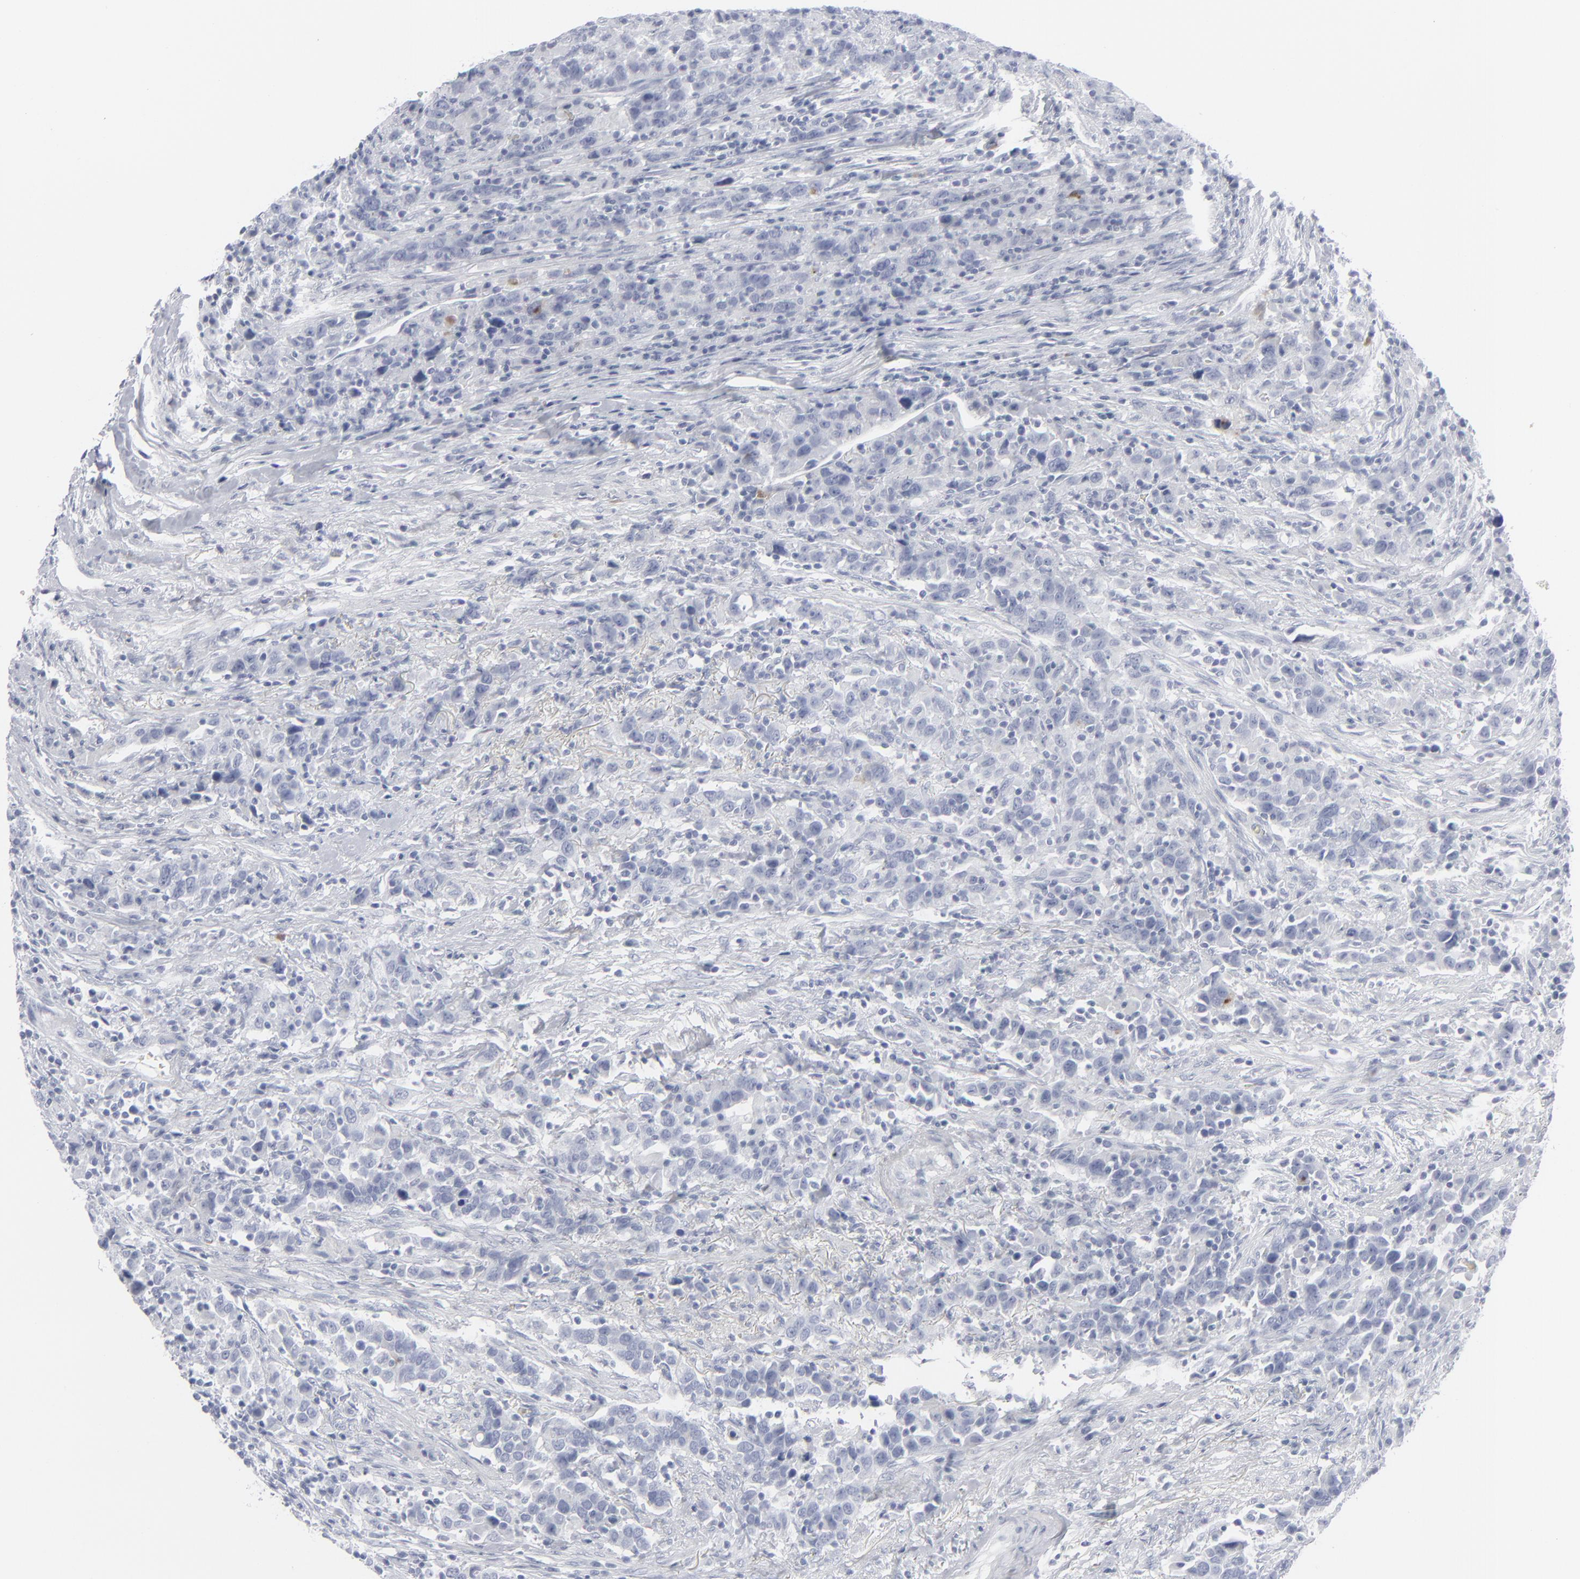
{"staining": {"intensity": "negative", "quantity": "none", "location": "none"}, "tissue": "urothelial cancer", "cell_type": "Tumor cells", "image_type": "cancer", "snomed": [{"axis": "morphology", "description": "Urothelial carcinoma, High grade"}, {"axis": "topography", "description": "Urinary bladder"}], "caption": "Urothelial cancer stained for a protein using immunohistochemistry (IHC) displays no staining tumor cells.", "gene": "MSLN", "patient": {"sex": "male", "age": 61}}